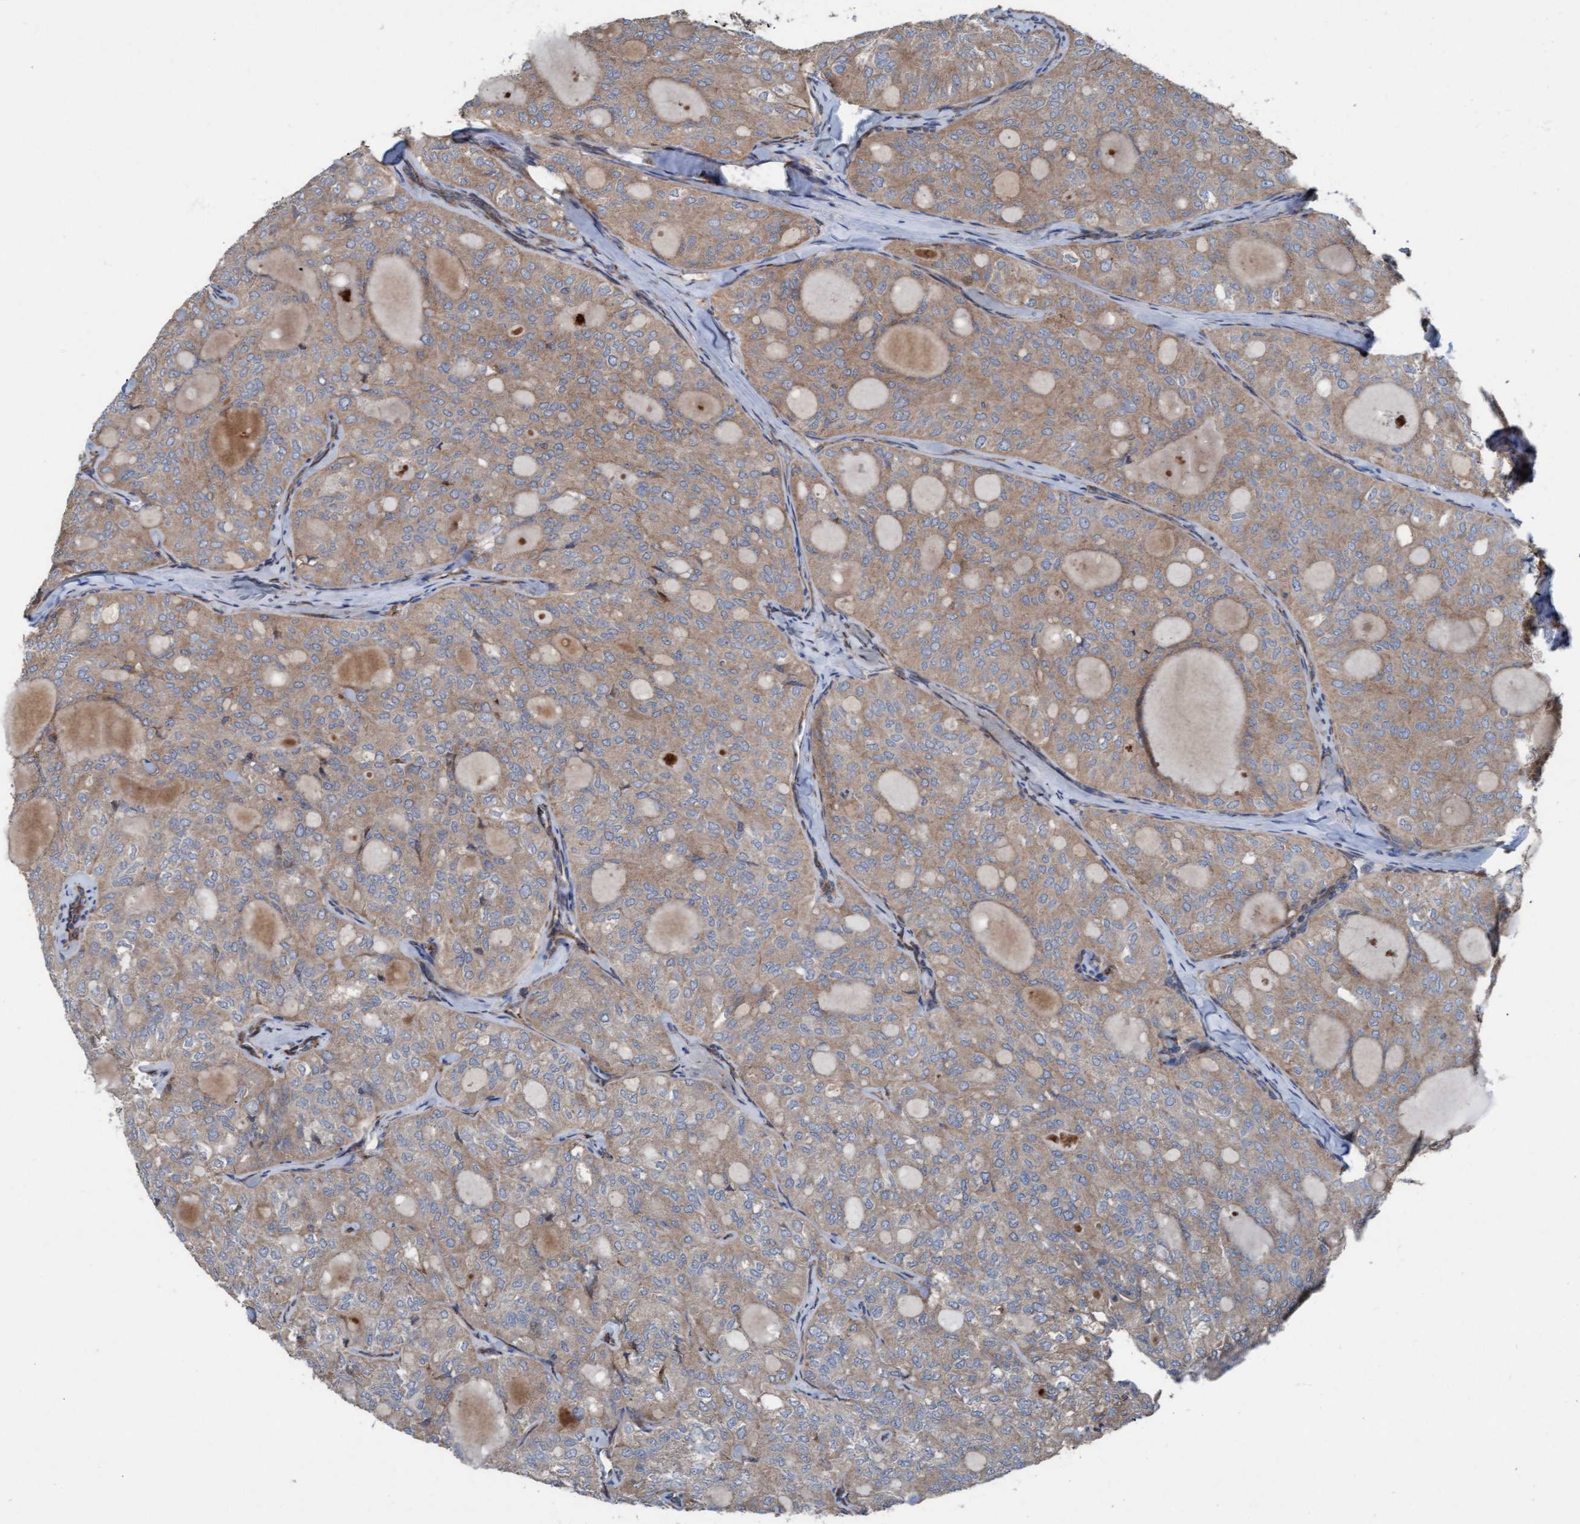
{"staining": {"intensity": "moderate", "quantity": ">75%", "location": "cytoplasmic/membranous"}, "tissue": "thyroid cancer", "cell_type": "Tumor cells", "image_type": "cancer", "snomed": [{"axis": "morphology", "description": "Follicular adenoma carcinoma, NOS"}, {"axis": "topography", "description": "Thyroid gland"}], "caption": "Protein analysis of thyroid cancer tissue reveals moderate cytoplasmic/membranous expression in approximately >75% of tumor cells. The staining is performed using DAB brown chromogen to label protein expression. The nuclei are counter-stained blue using hematoxylin.", "gene": "KLHL26", "patient": {"sex": "male", "age": 75}}